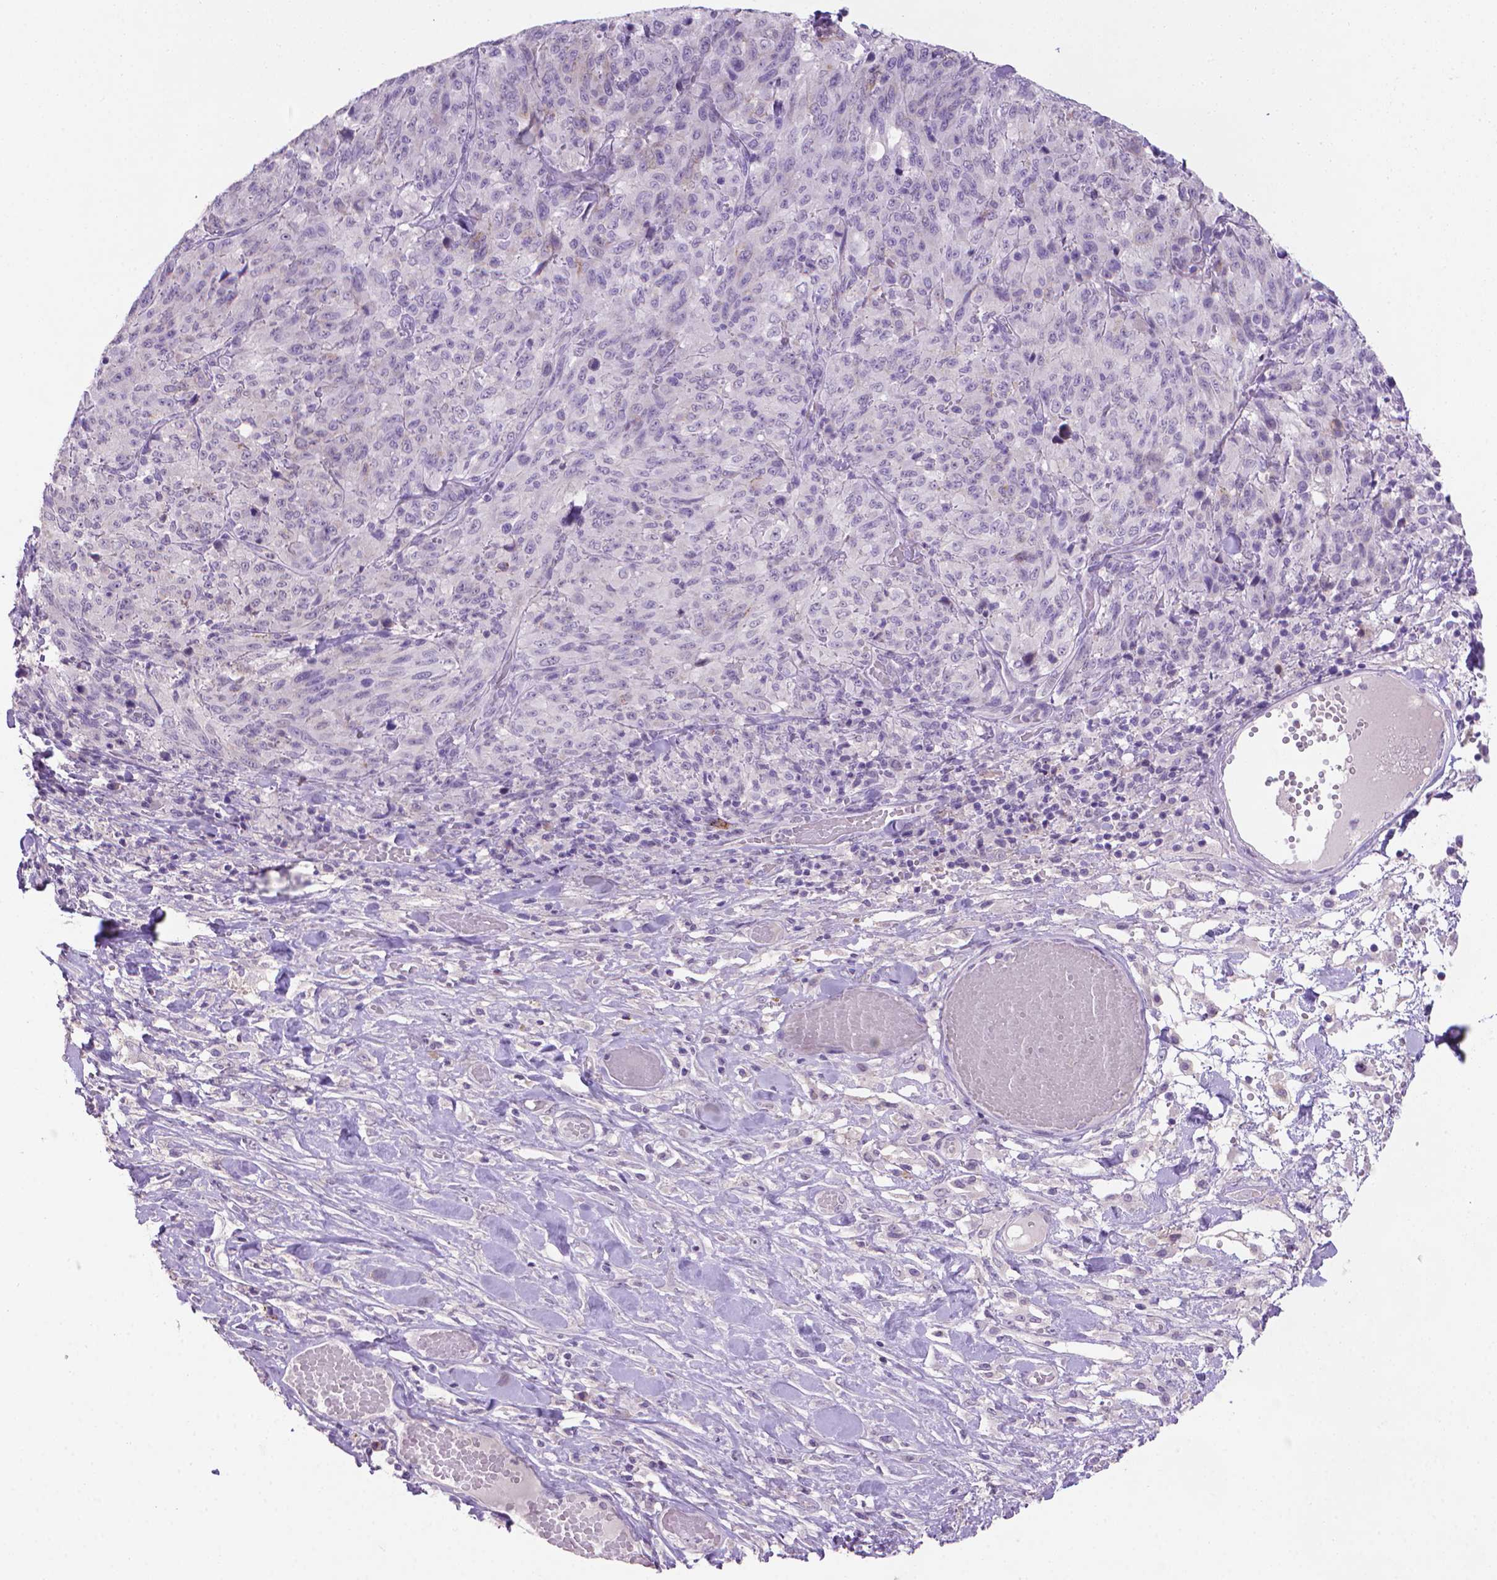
{"staining": {"intensity": "negative", "quantity": "none", "location": "none"}, "tissue": "melanoma", "cell_type": "Tumor cells", "image_type": "cancer", "snomed": [{"axis": "morphology", "description": "Malignant melanoma, NOS"}, {"axis": "topography", "description": "Skin"}], "caption": "The photomicrograph demonstrates no significant expression in tumor cells of malignant melanoma. (Immunohistochemistry, brightfield microscopy, high magnification).", "gene": "MUC1", "patient": {"sex": "female", "age": 91}}